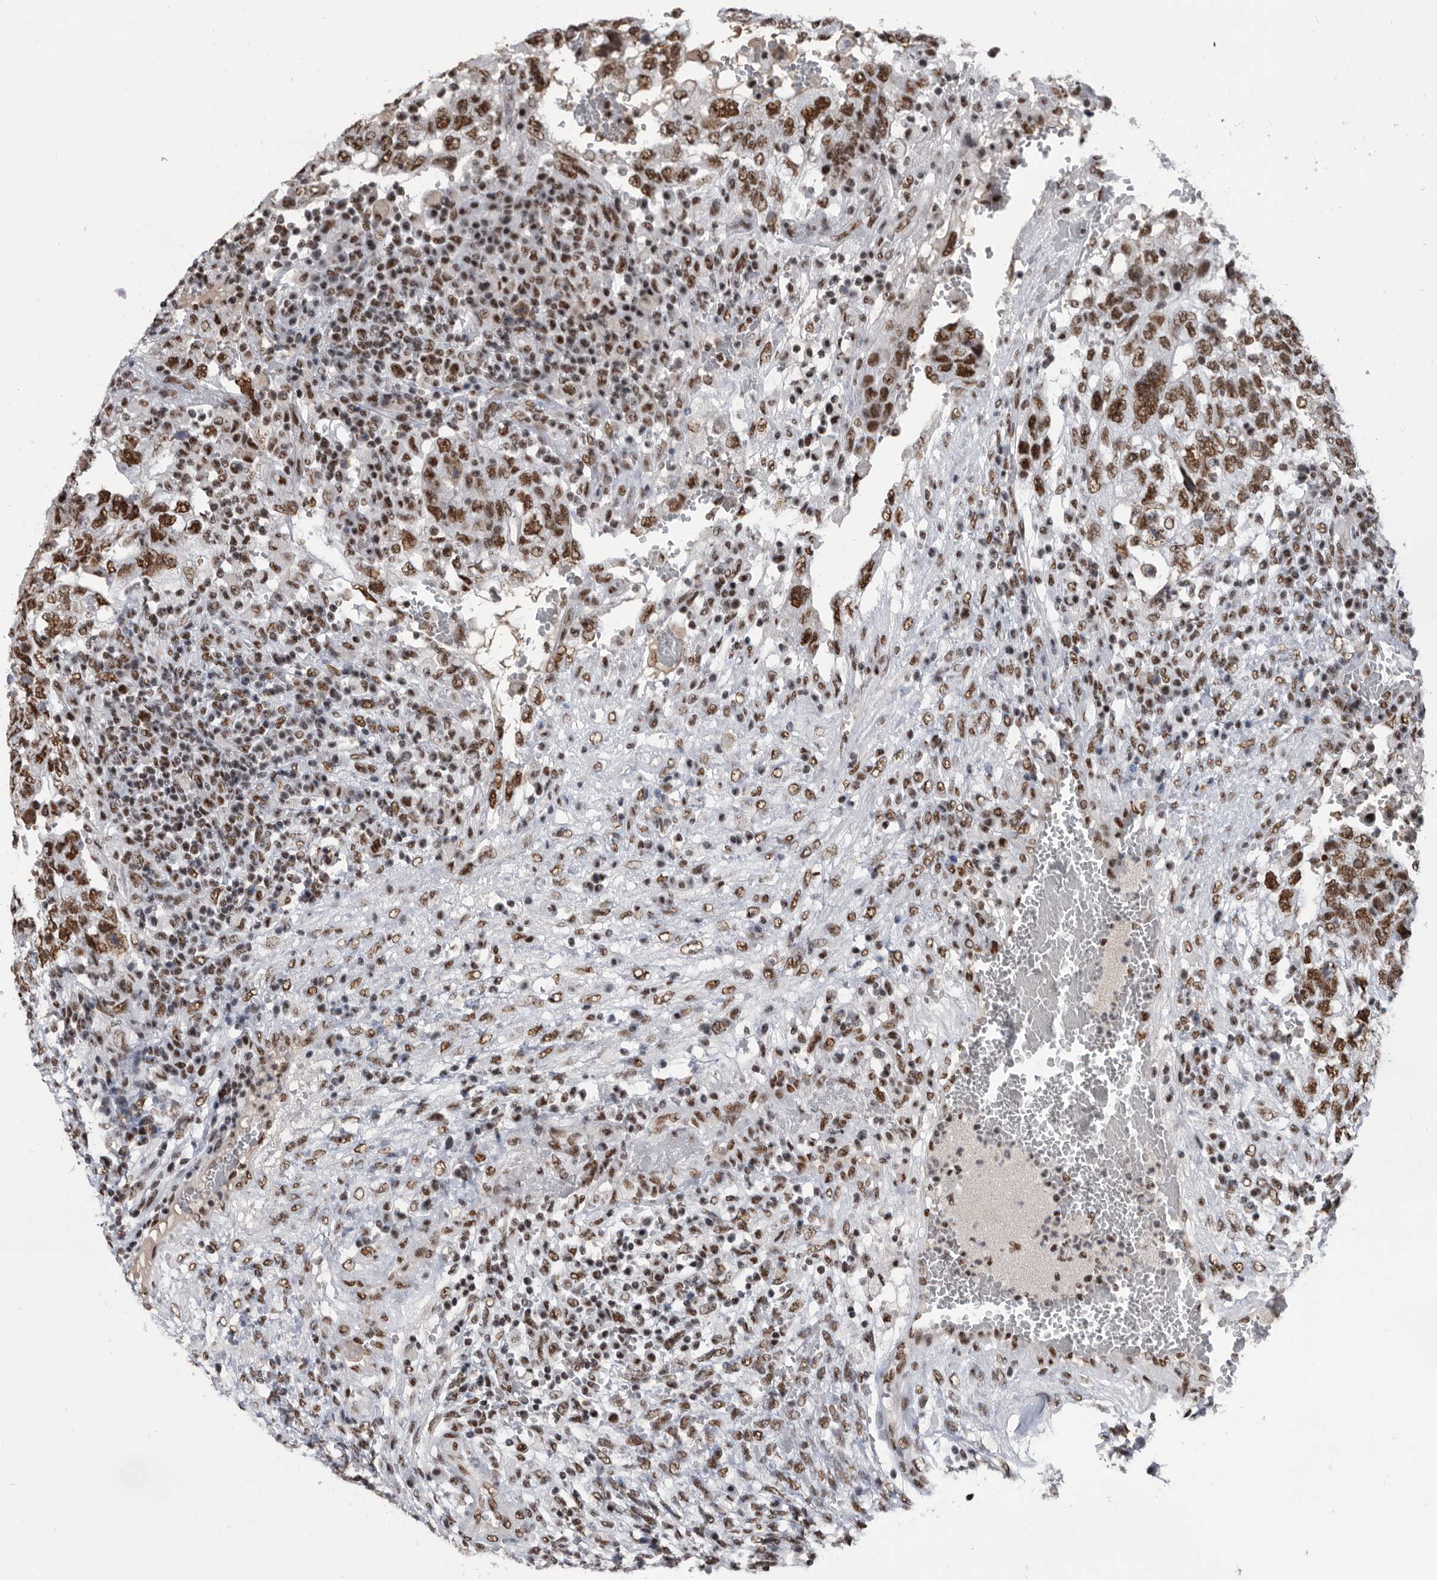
{"staining": {"intensity": "strong", "quantity": ">75%", "location": "nuclear"}, "tissue": "testis cancer", "cell_type": "Tumor cells", "image_type": "cancer", "snomed": [{"axis": "morphology", "description": "Carcinoma, Embryonal, NOS"}, {"axis": "topography", "description": "Testis"}], "caption": "A high-resolution photomicrograph shows immunohistochemistry (IHC) staining of testis cancer (embryonal carcinoma), which demonstrates strong nuclear positivity in about >75% of tumor cells.", "gene": "SF3A1", "patient": {"sex": "male", "age": 36}}